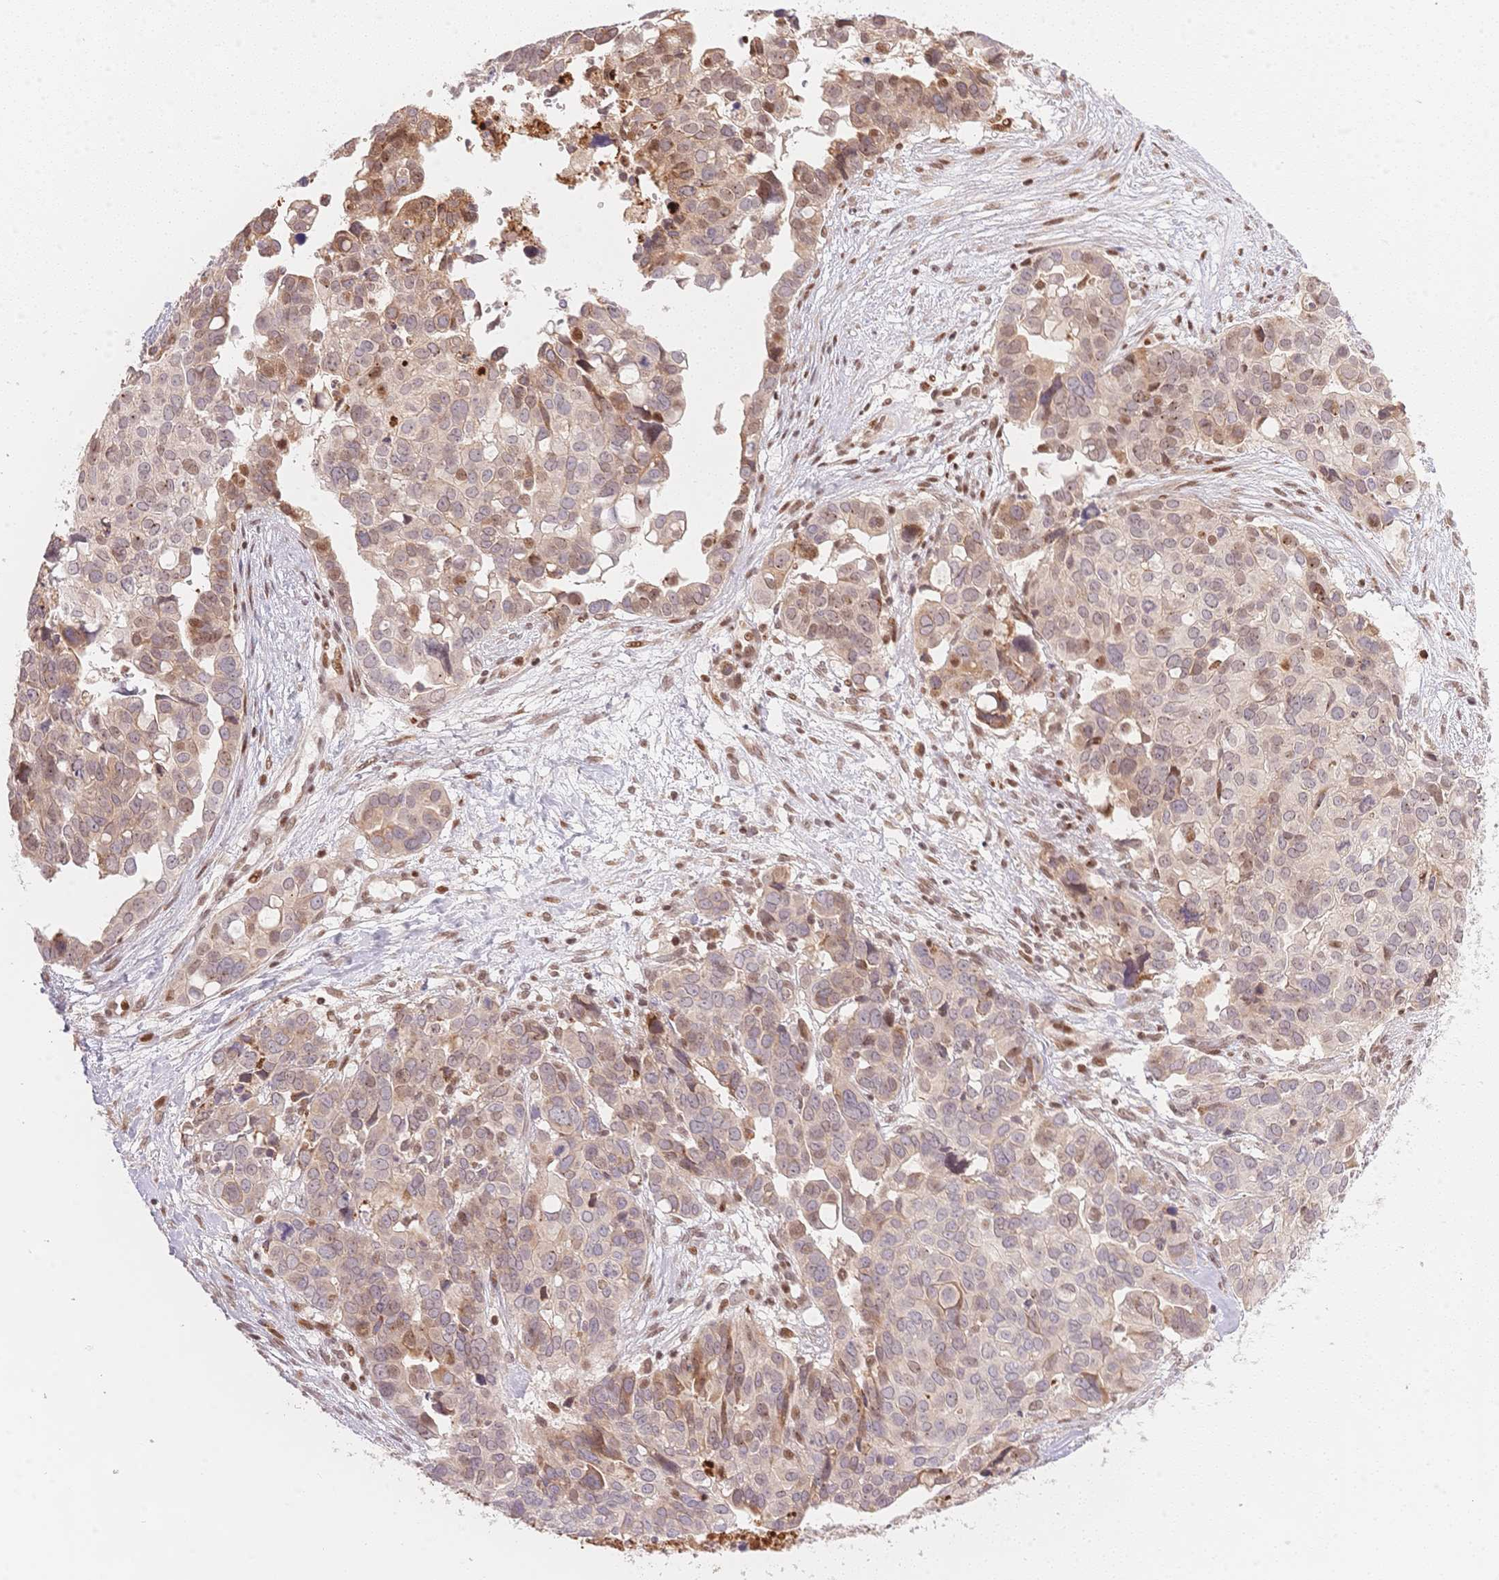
{"staining": {"intensity": "weak", "quantity": "<25%", "location": "cytoplasmic/membranous,nuclear"}, "tissue": "ovarian cancer", "cell_type": "Tumor cells", "image_type": "cancer", "snomed": [{"axis": "morphology", "description": "Carcinoma, endometroid"}, {"axis": "topography", "description": "Ovary"}], "caption": "Tumor cells are negative for protein expression in human ovarian endometroid carcinoma.", "gene": "STK39", "patient": {"sex": "female", "age": 78}}